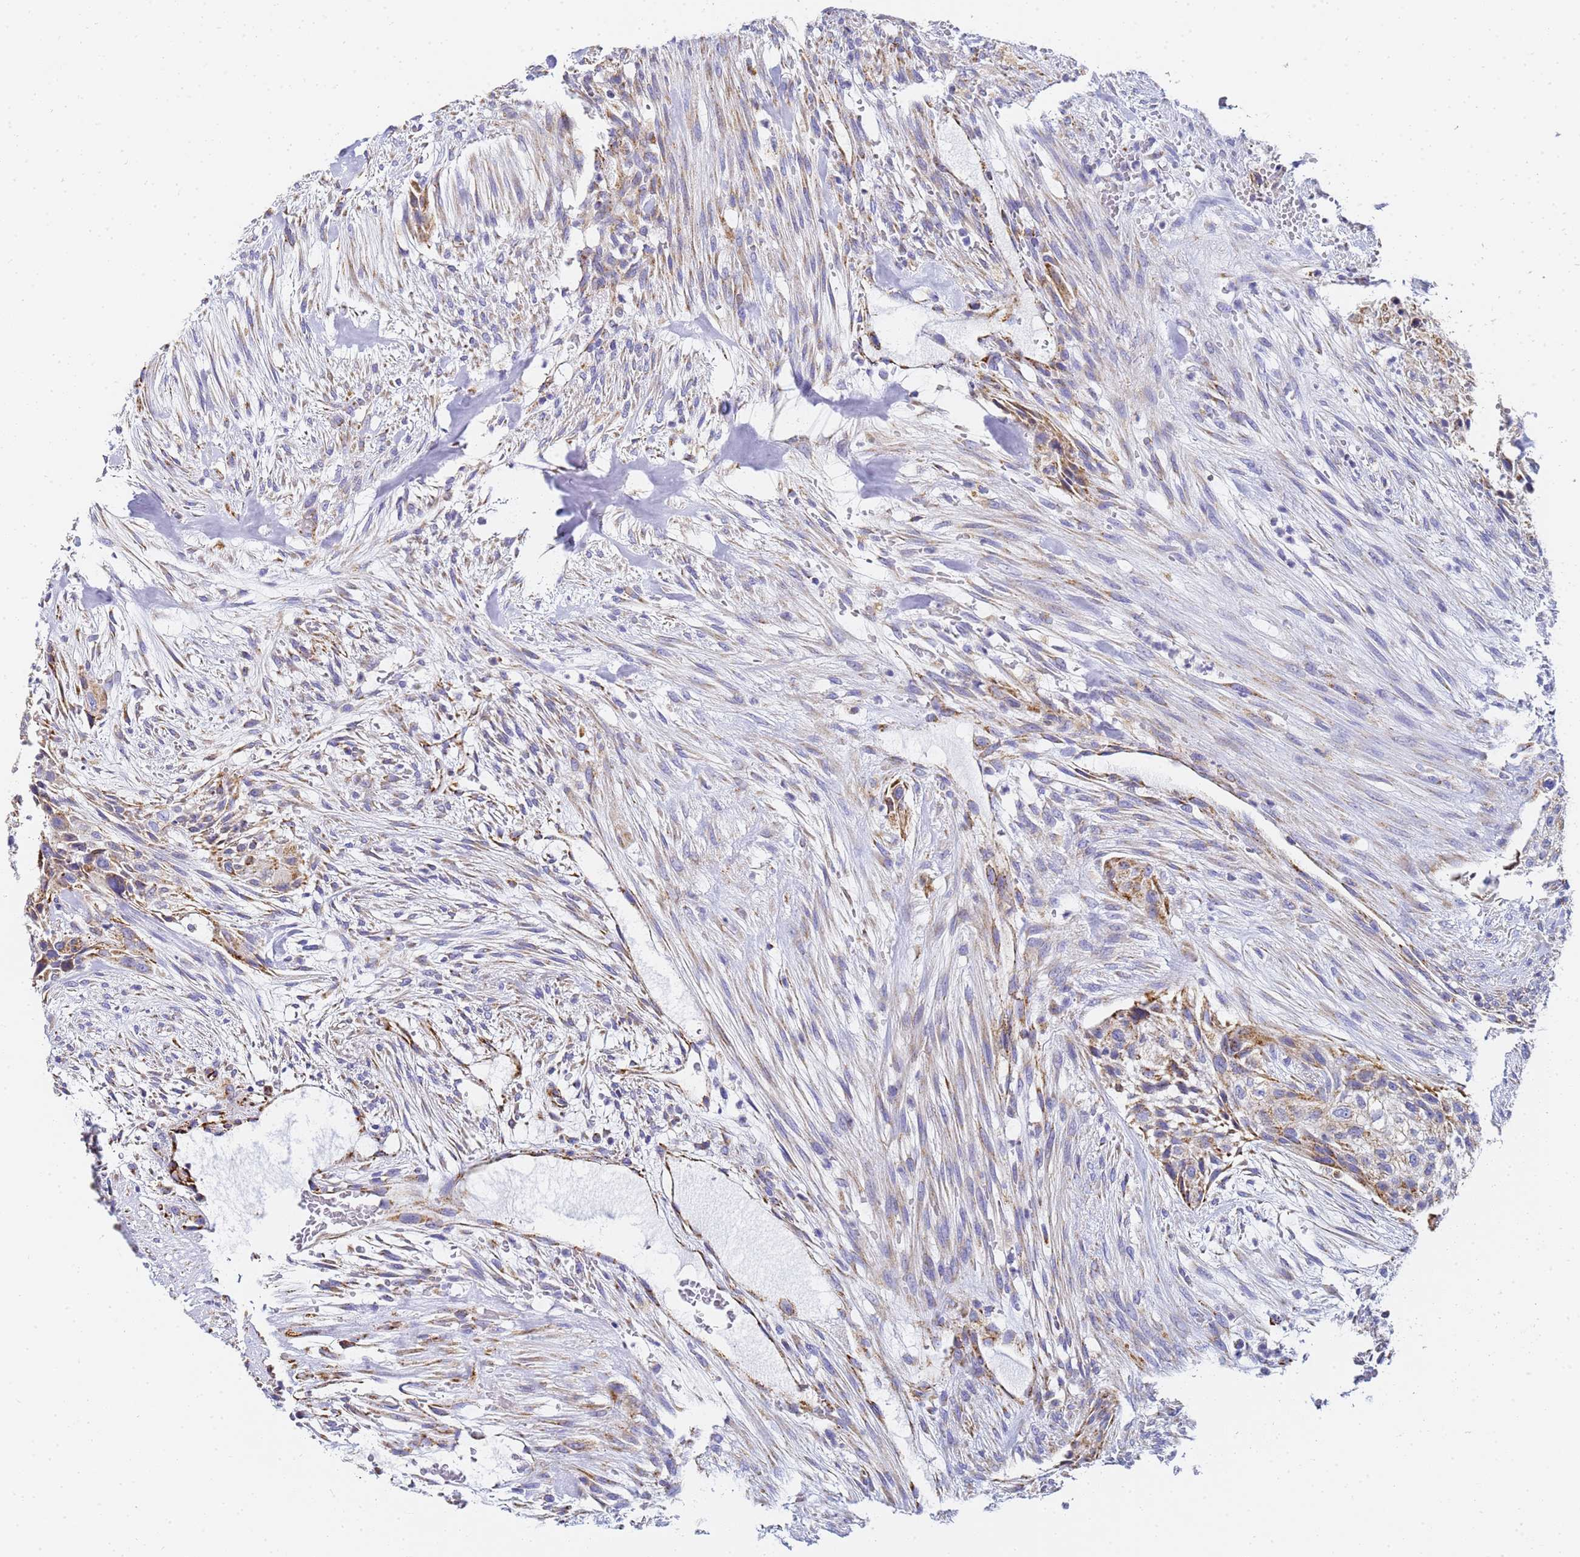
{"staining": {"intensity": "moderate", "quantity": "<25%", "location": "cytoplasmic/membranous"}, "tissue": "urothelial cancer", "cell_type": "Tumor cells", "image_type": "cancer", "snomed": [{"axis": "morphology", "description": "Urothelial carcinoma, High grade"}, {"axis": "topography", "description": "Urinary bladder"}], "caption": "Tumor cells demonstrate low levels of moderate cytoplasmic/membranous positivity in approximately <25% of cells in high-grade urothelial carcinoma. (DAB IHC, brown staining for protein, blue staining for nuclei).", "gene": "CNIH4", "patient": {"sex": "male", "age": 35}}